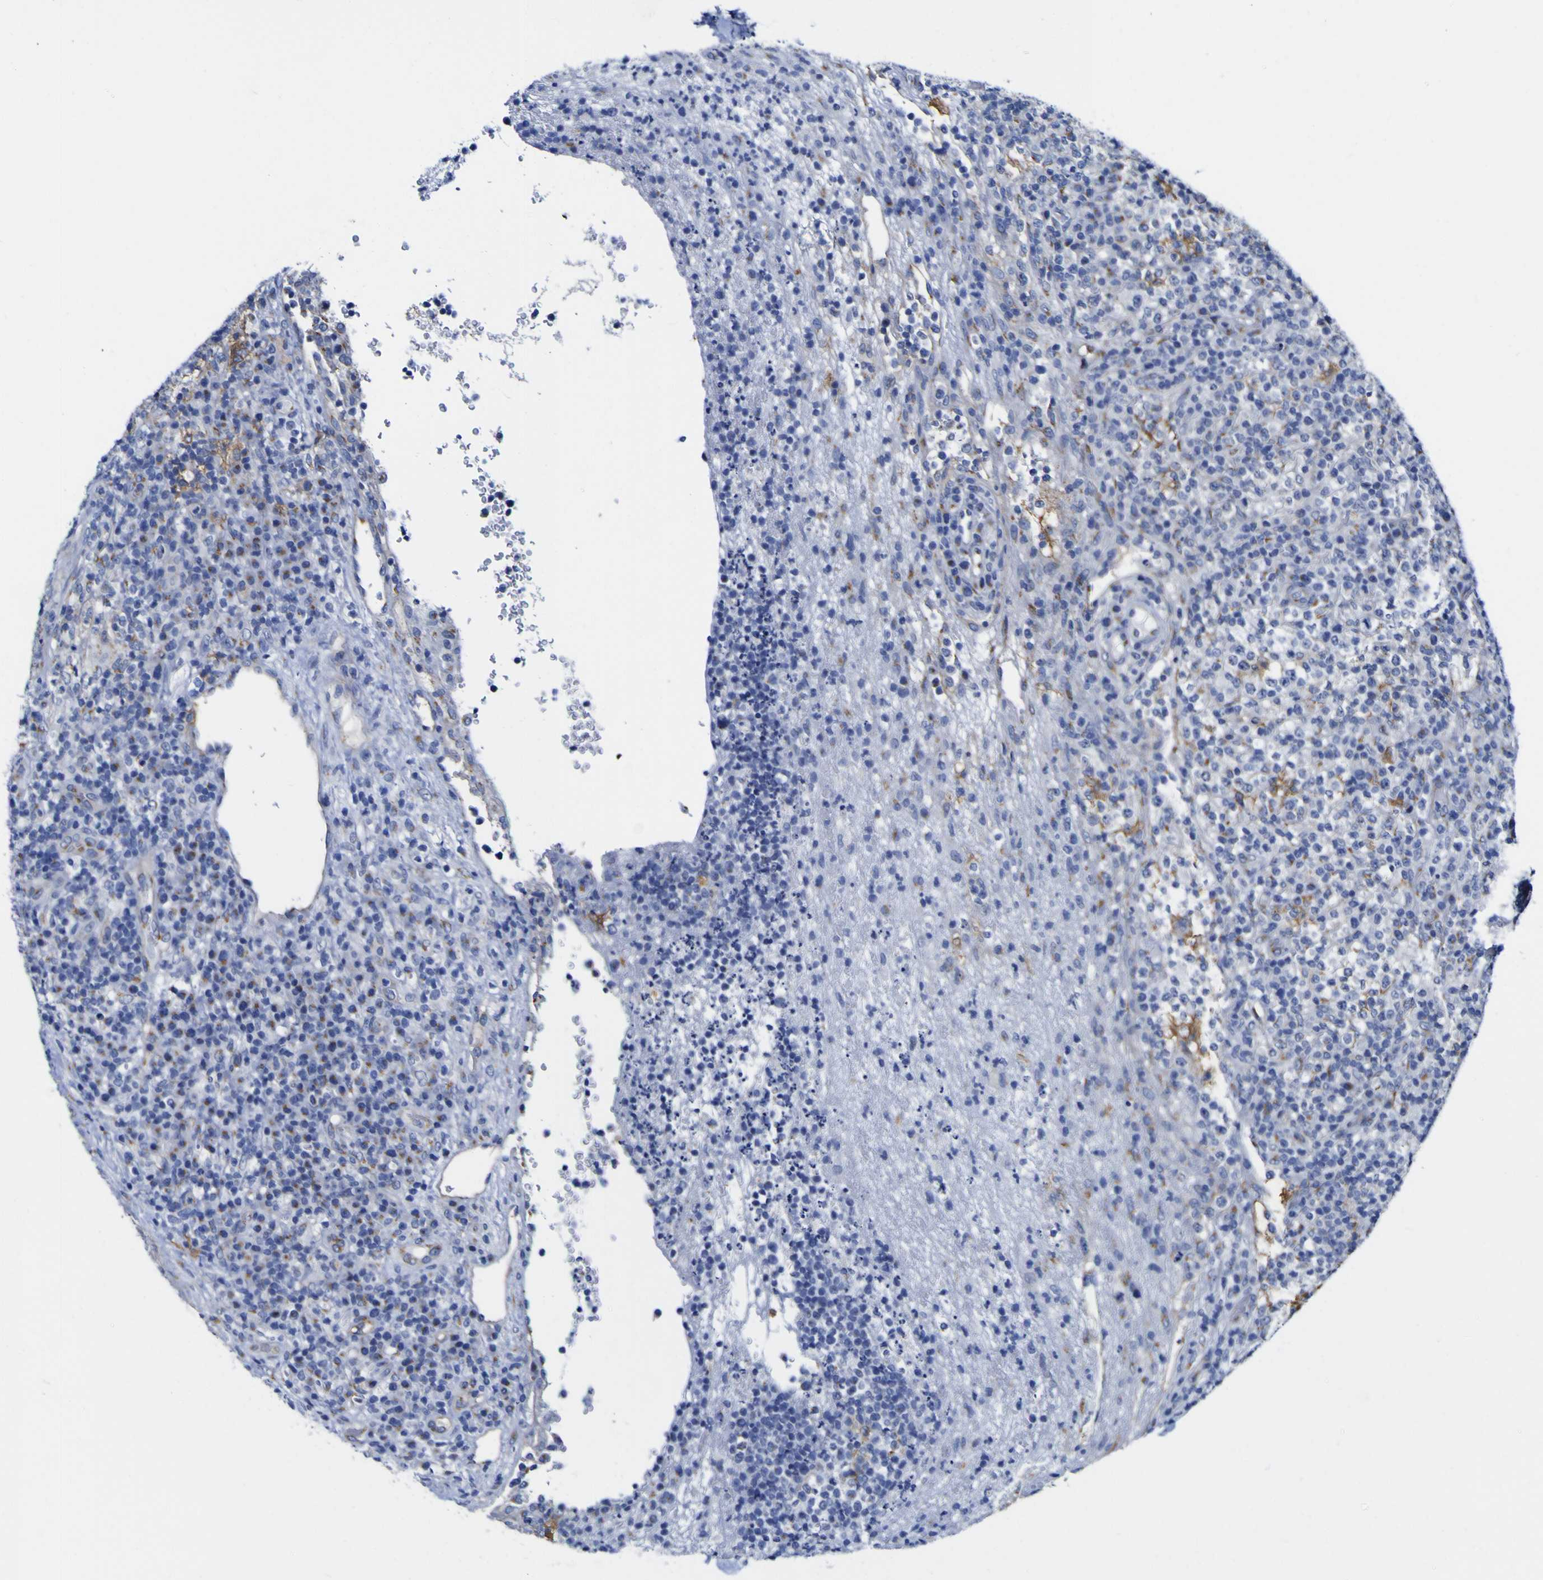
{"staining": {"intensity": "weak", "quantity": "<25%", "location": "cytoplasmic/membranous"}, "tissue": "lymphoma", "cell_type": "Tumor cells", "image_type": "cancer", "snomed": [{"axis": "morphology", "description": "Malignant lymphoma, non-Hodgkin's type, High grade"}, {"axis": "topography", "description": "Lymph node"}], "caption": "Malignant lymphoma, non-Hodgkin's type (high-grade) was stained to show a protein in brown. There is no significant expression in tumor cells. (DAB IHC with hematoxylin counter stain).", "gene": "GOLM1", "patient": {"sex": "female", "age": 76}}